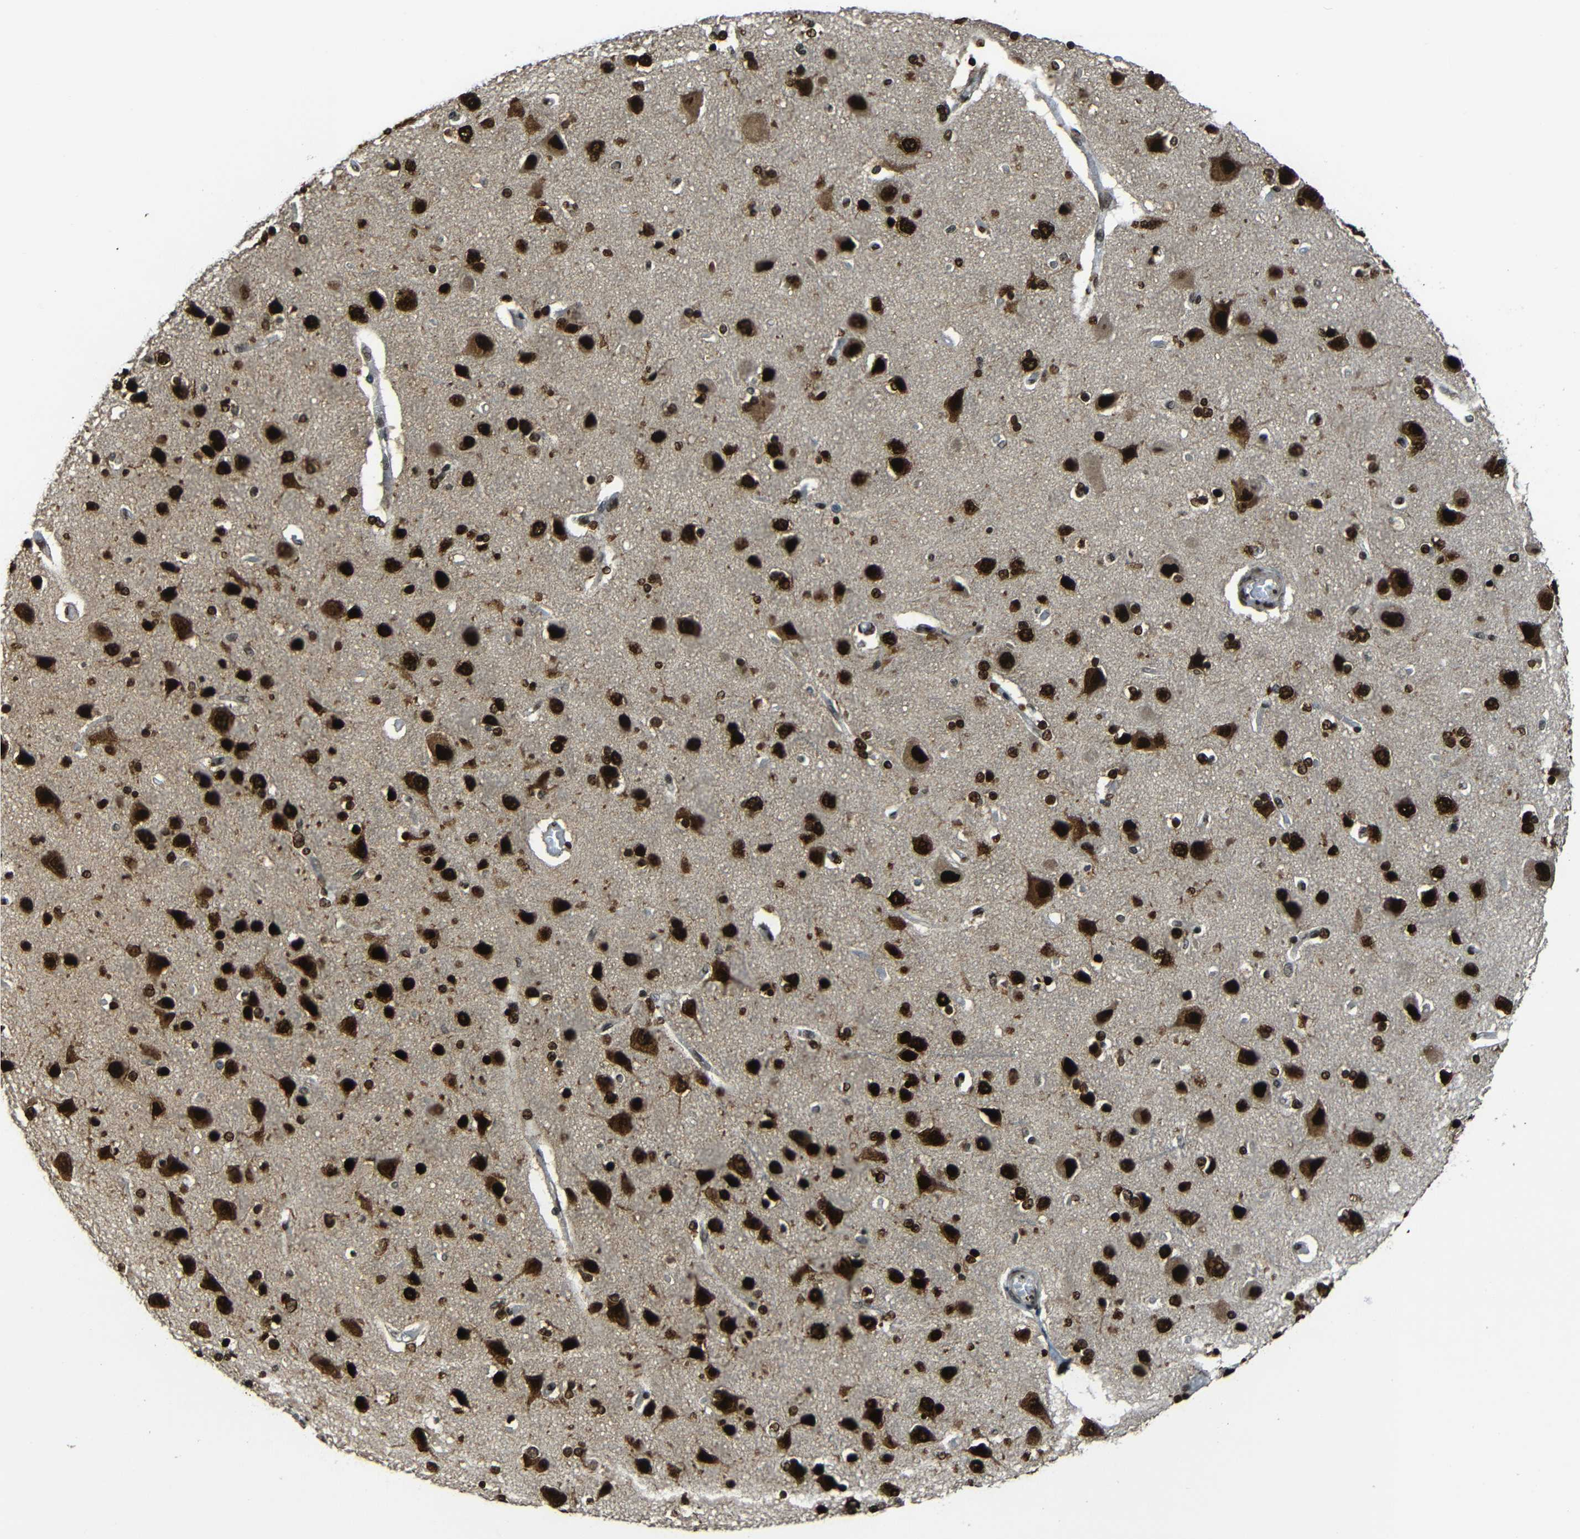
{"staining": {"intensity": "moderate", "quantity": "25%-75%", "location": "cytoplasmic/membranous,nuclear"}, "tissue": "cerebral cortex", "cell_type": "Endothelial cells", "image_type": "normal", "snomed": [{"axis": "morphology", "description": "Normal tissue, NOS"}, {"axis": "topography", "description": "Cerebral cortex"}], "caption": "Unremarkable cerebral cortex demonstrates moderate cytoplasmic/membranous,nuclear staining in approximately 25%-75% of endothelial cells The staining is performed using DAB brown chromogen to label protein expression. The nuclei are counter-stained blue using hematoxylin..", "gene": "PSIP1", "patient": {"sex": "female", "age": 54}}